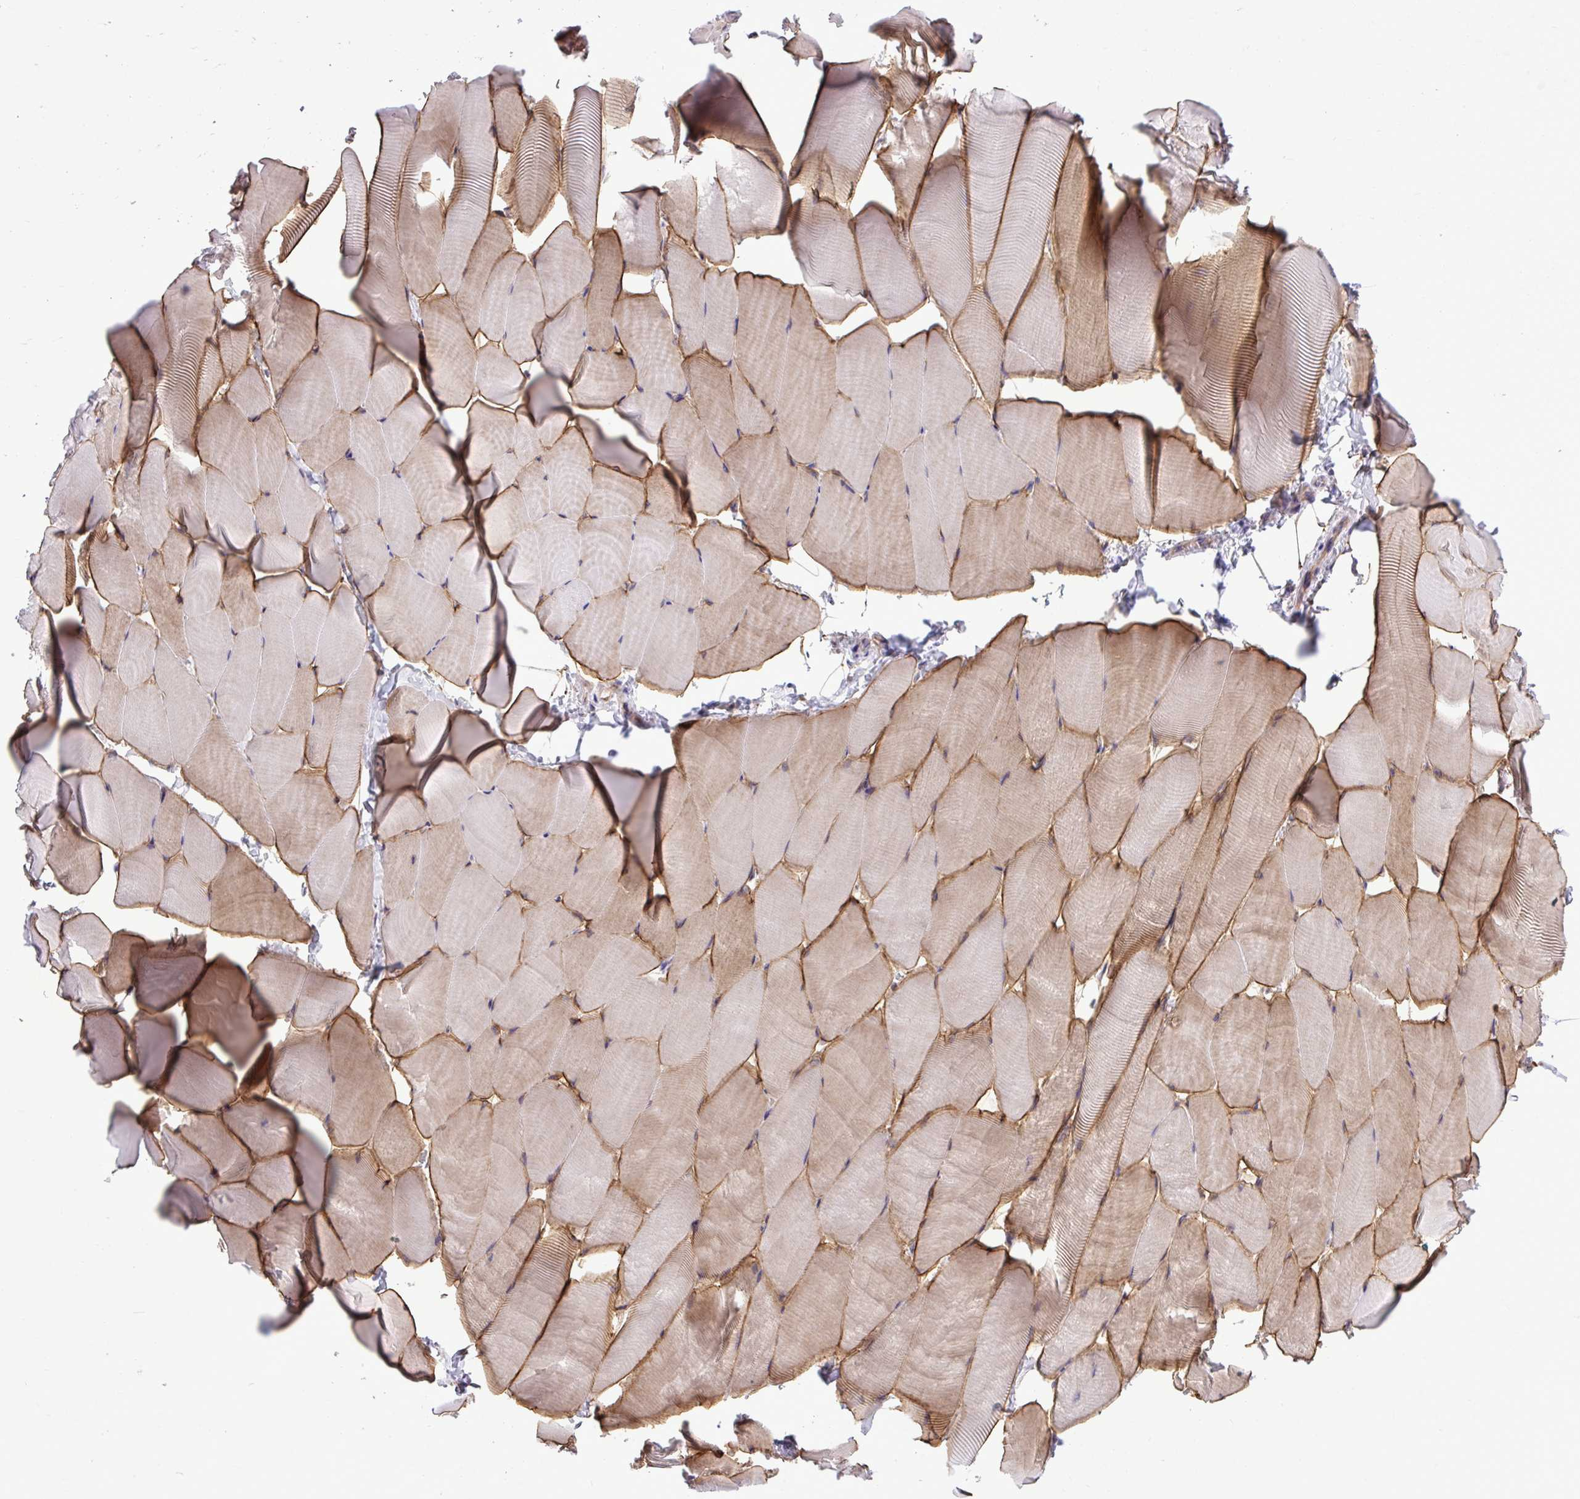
{"staining": {"intensity": "weak", "quantity": ">75%", "location": "cytoplasmic/membranous"}, "tissue": "skeletal muscle", "cell_type": "Myocytes", "image_type": "normal", "snomed": [{"axis": "morphology", "description": "Normal tissue, NOS"}, {"axis": "topography", "description": "Skeletal muscle"}], "caption": "Immunohistochemistry photomicrograph of unremarkable human skeletal muscle stained for a protein (brown), which reveals low levels of weak cytoplasmic/membranous positivity in about >75% of myocytes.", "gene": "PAIP2", "patient": {"sex": "male", "age": 25}}